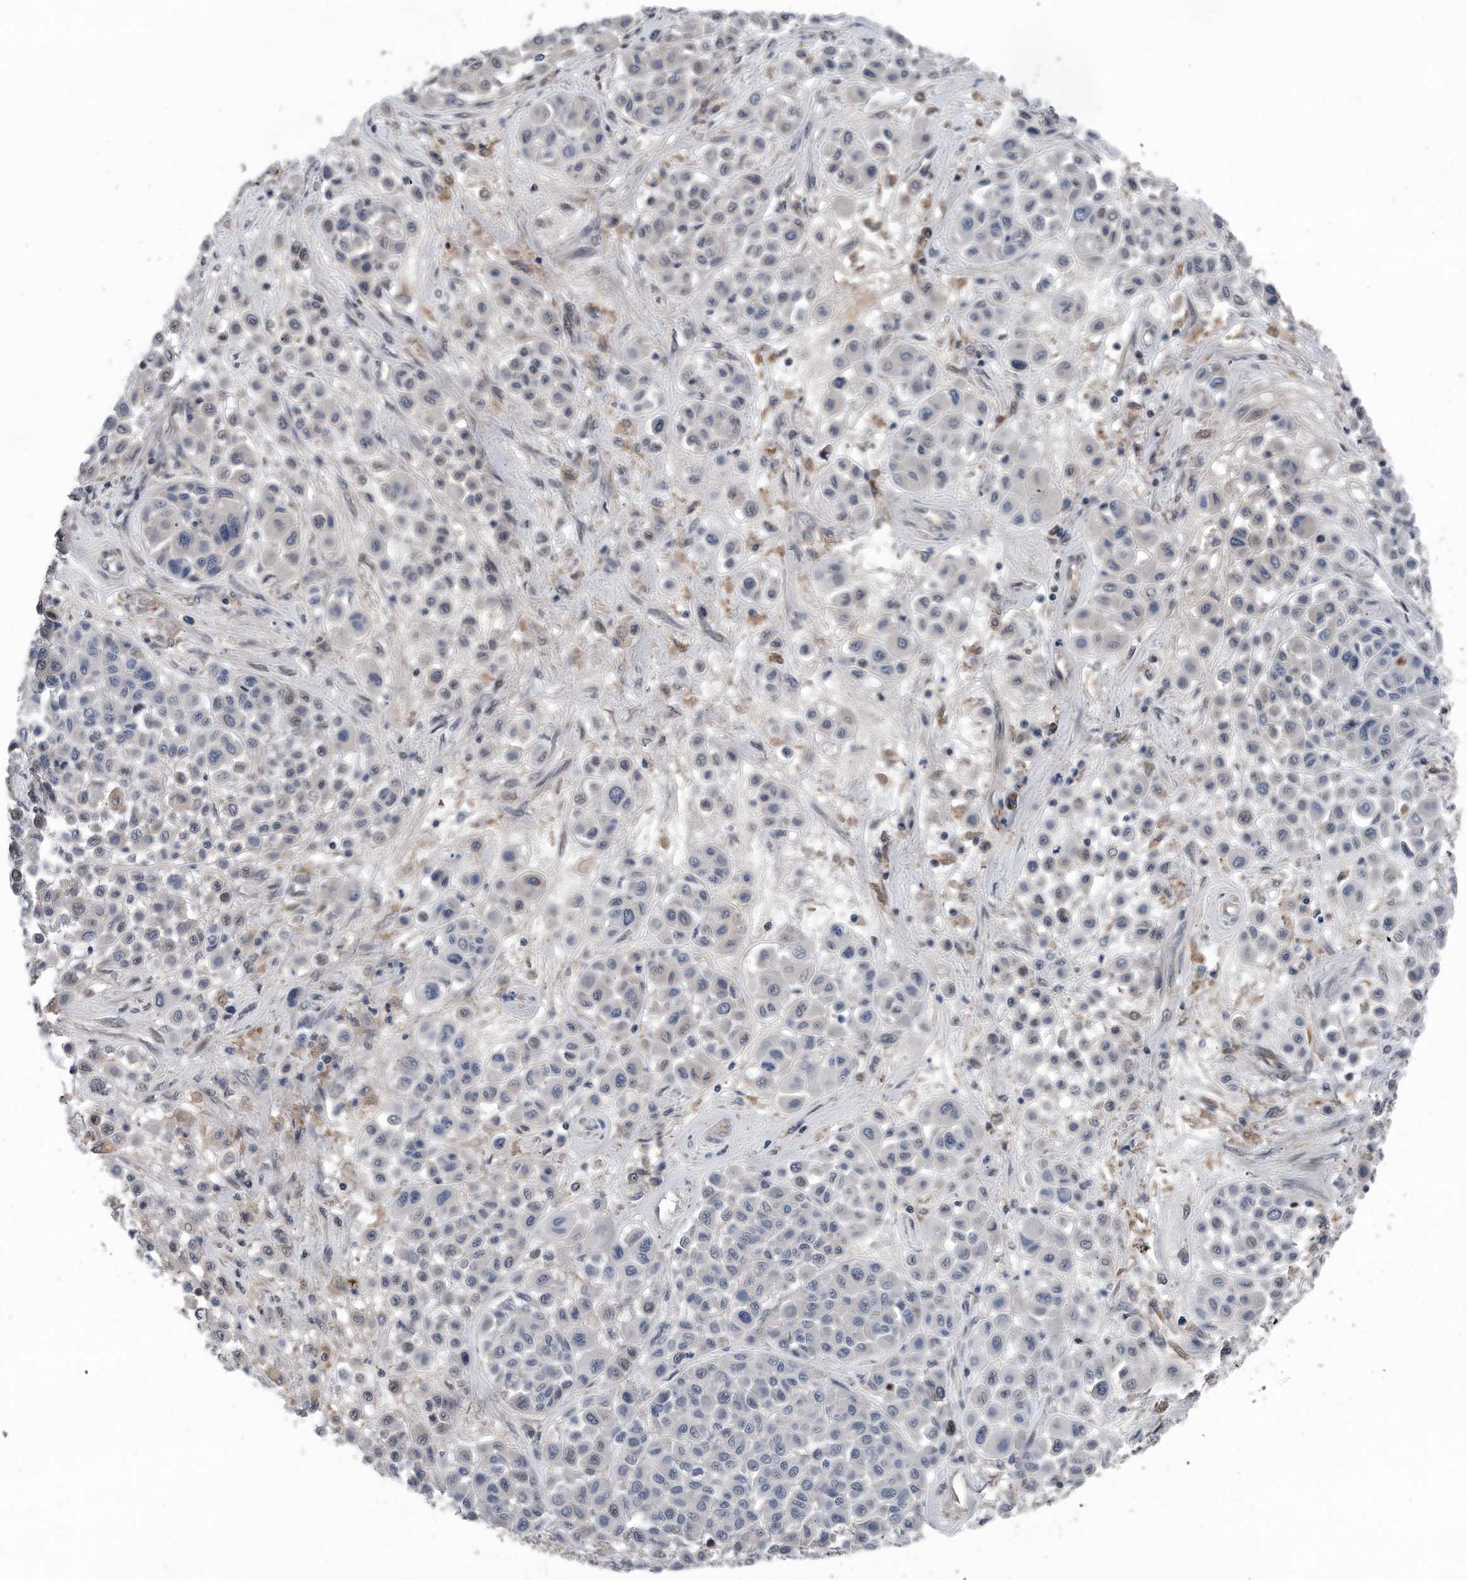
{"staining": {"intensity": "weak", "quantity": "<25%", "location": "nuclear"}, "tissue": "melanoma", "cell_type": "Tumor cells", "image_type": "cancer", "snomed": [{"axis": "morphology", "description": "Malignant melanoma, Metastatic site"}, {"axis": "topography", "description": "Soft tissue"}], "caption": "This is an immunohistochemistry (IHC) micrograph of melanoma. There is no expression in tumor cells.", "gene": "DST", "patient": {"sex": "male", "age": 41}}